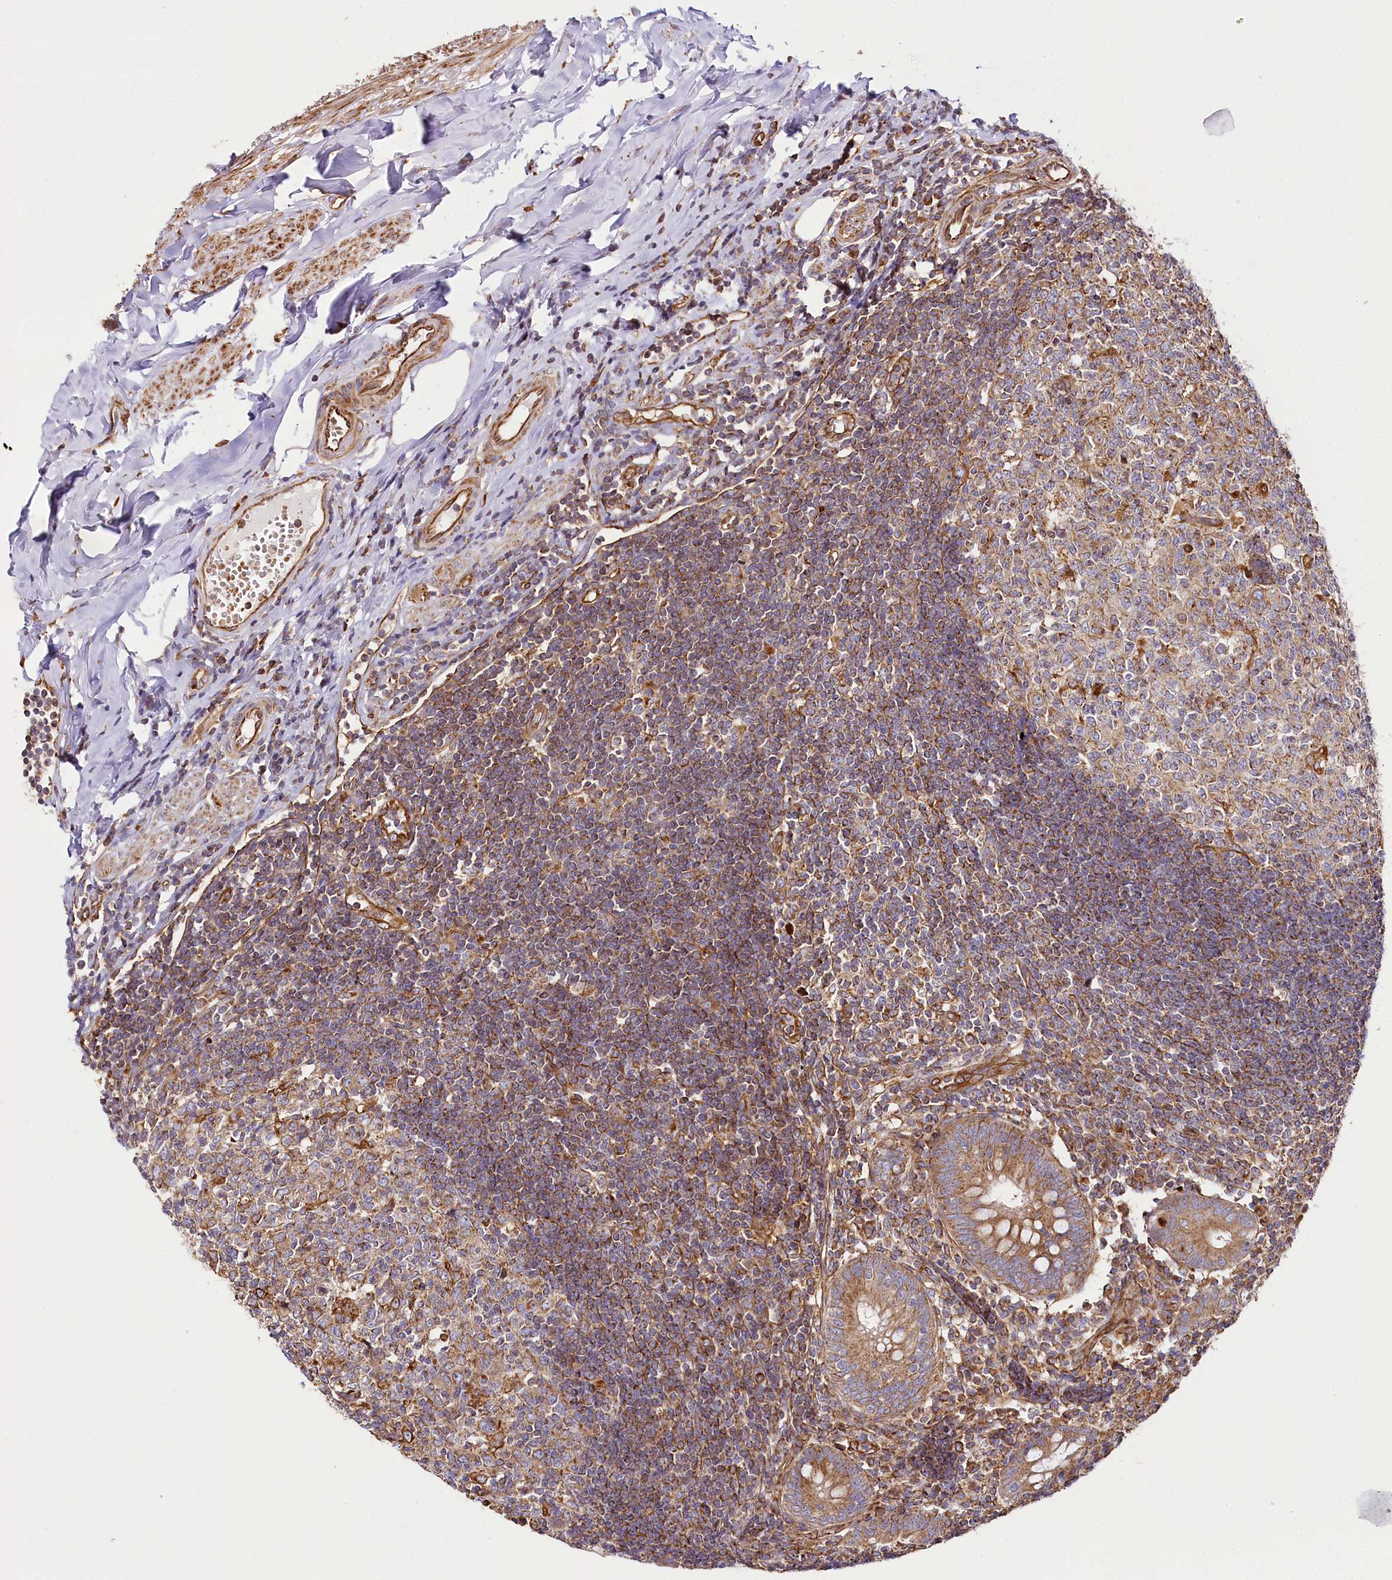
{"staining": {"intensity": "strong", "quantity": ">75%", "location": "cytoplasmic/membranous"}, "tissue": "appendix", "cell_type": "Glandular cells", "image_type": "normal", "snomed": [{"axis": "morphology", "description": "Normal tissue, NOS"}, {"axis": "topography", "description": "Appendix"}], "caption": "Immunohistochemistry (IHC) micrograph of benign appendix stained for a protein (brown), which shows high levels of strong cytoplasmic/membranous positivity in about >75% of glandular cells.", "gene": "THUMPD3", "patient": {"sex": "female", "age": 54}}